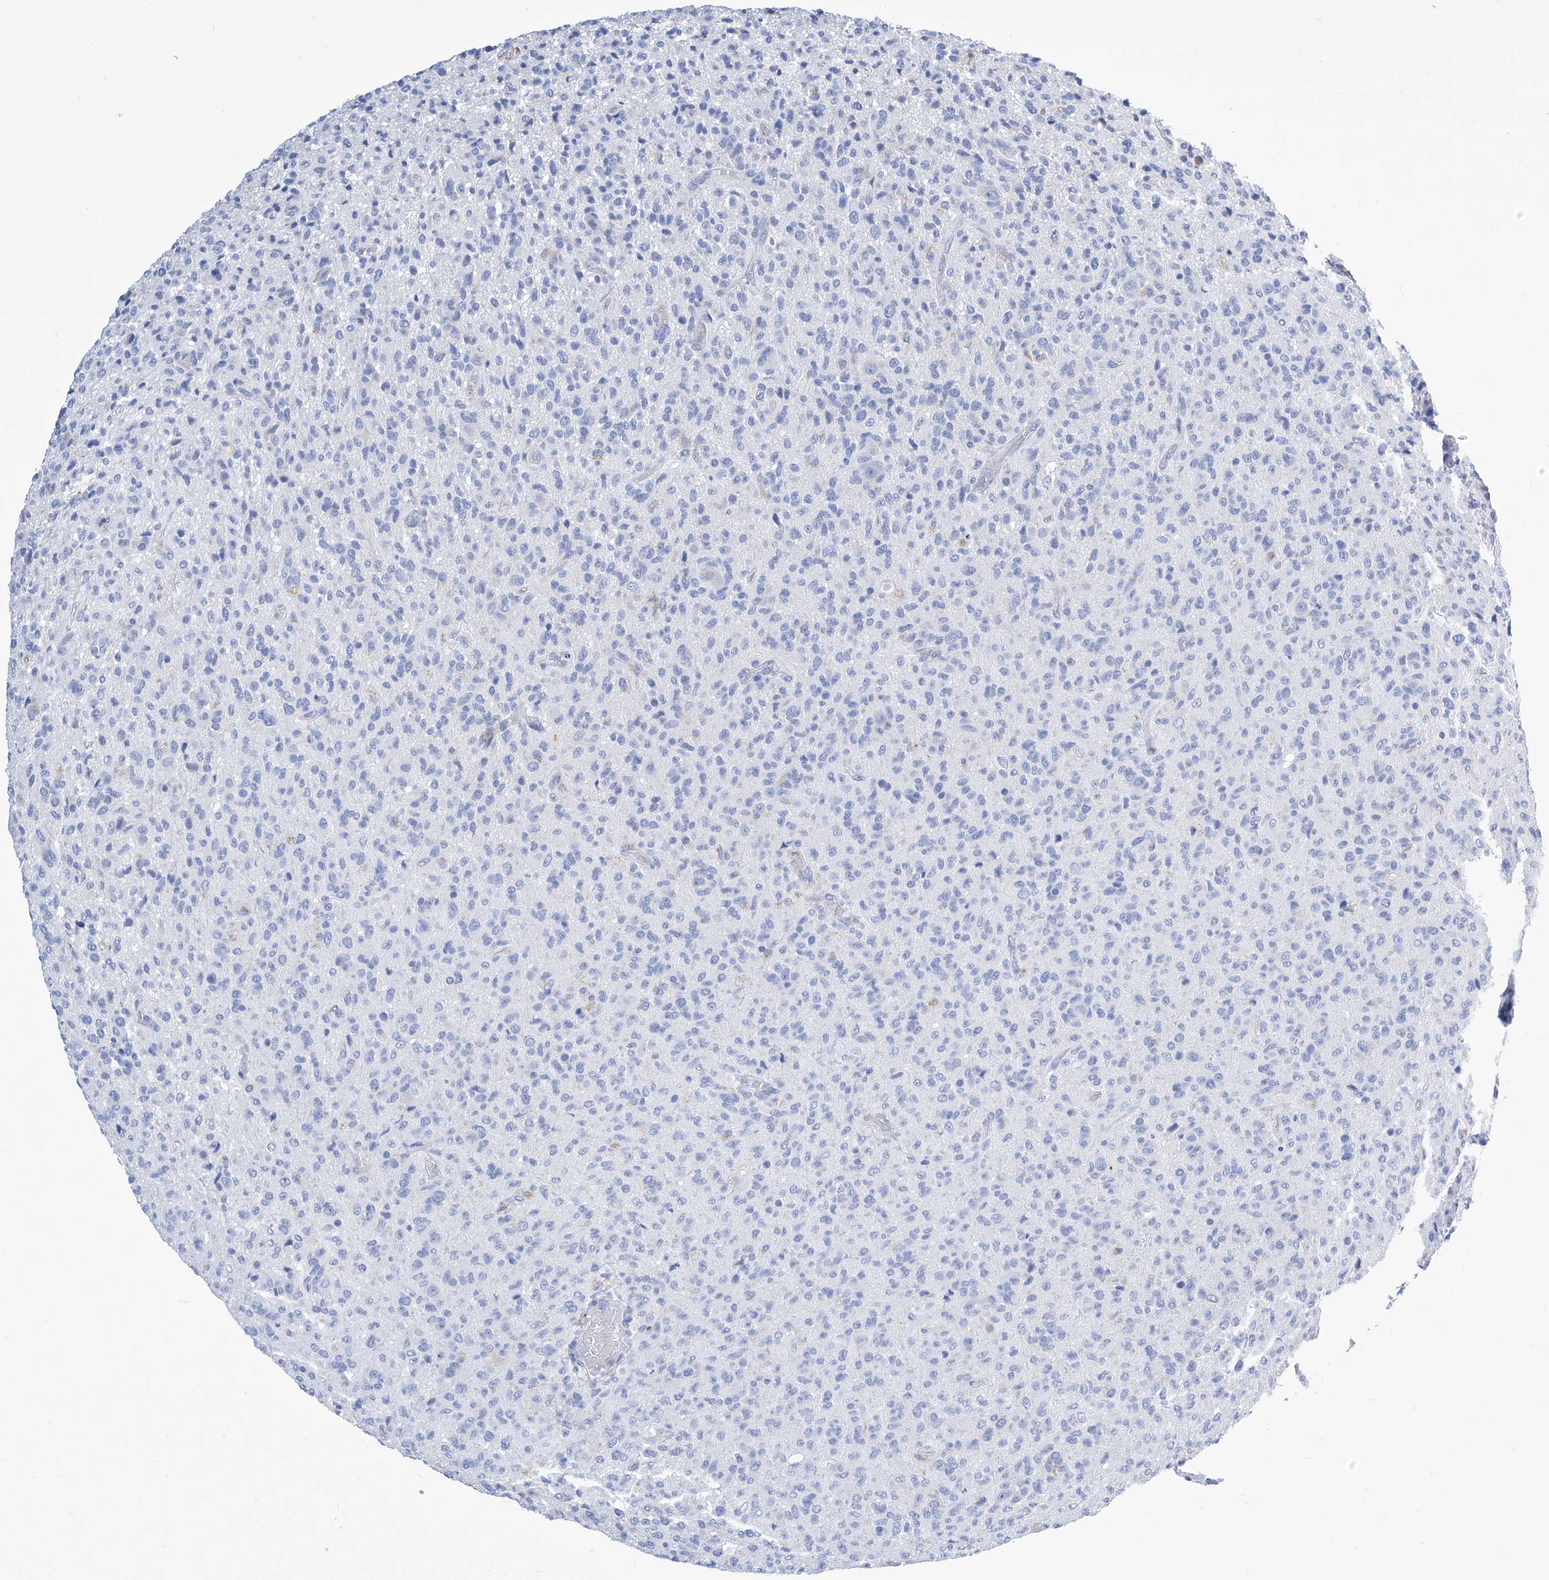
{"staining": {"intensity": "negative", "quantity": "none", "location": "none"}, "tissue": "glioma", "cell_type": "Tumor cells", "image_type": "cancer", "snomed": [{"axis": "morphology", "description": "Glioma, malignant, High grade"}, {"axis": "topography", "description": "Brain"}], "caption": "Immunohistochemical staining of glioma exhibits no significant staining in tumor cells.", "gene": "IMPA2", "patient": {"sex": "female", "age": 57}}